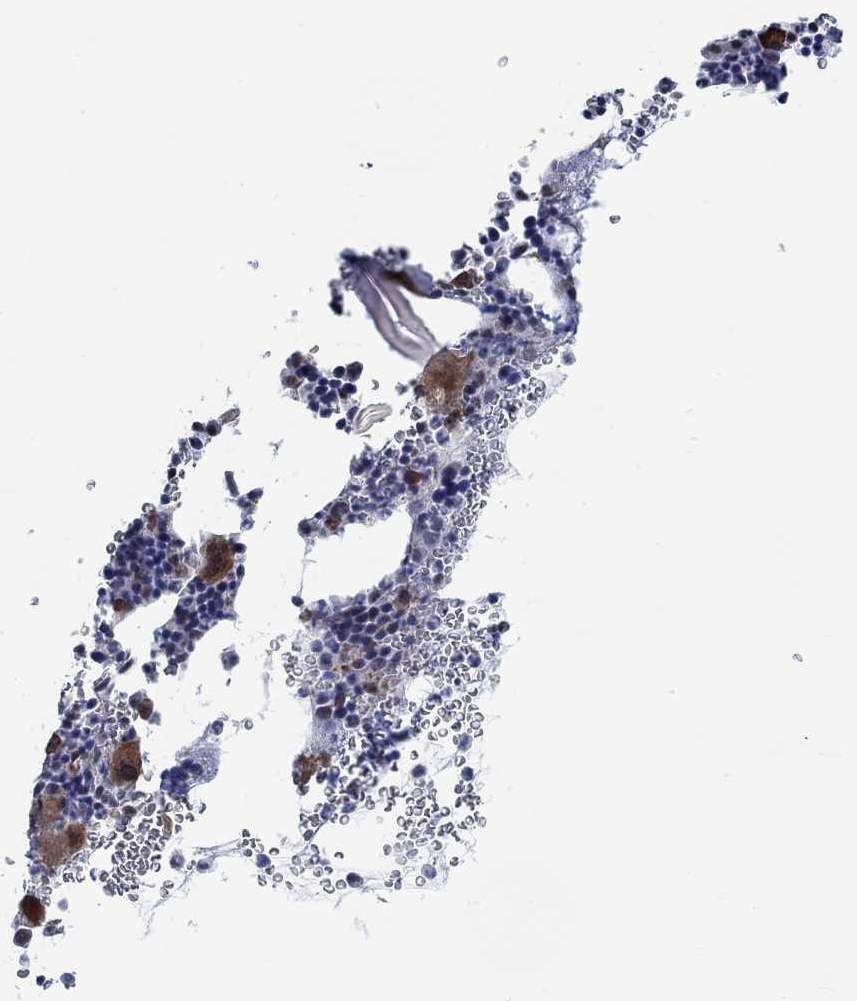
{"staining": {"intensity": "moderate", "quantity": "<25%", "location": "cytoplasmic/membranous"}, "tissue": "bone marrow", "cell_type": "Hematopoietic cells", "image_type": "normal", "snomed": [{"axis": "morphology", "description": "Normal tissue, NOS"}, {"axis": "topography", "description": "Bone marrow"}], "caption": "Immunohistochemical staining of unremarkable human bone marrow exhibits low levels of moderate cytoplasmic/membranous positivity in approximately <25% of hematopoietic cells. The staining was performed using DAB, with brown indicating positive protein expression. Nuclei are stained blue with hematoxylin.", "gene": "KCNH8", "patient": {"sex": "male", "age": 44}}